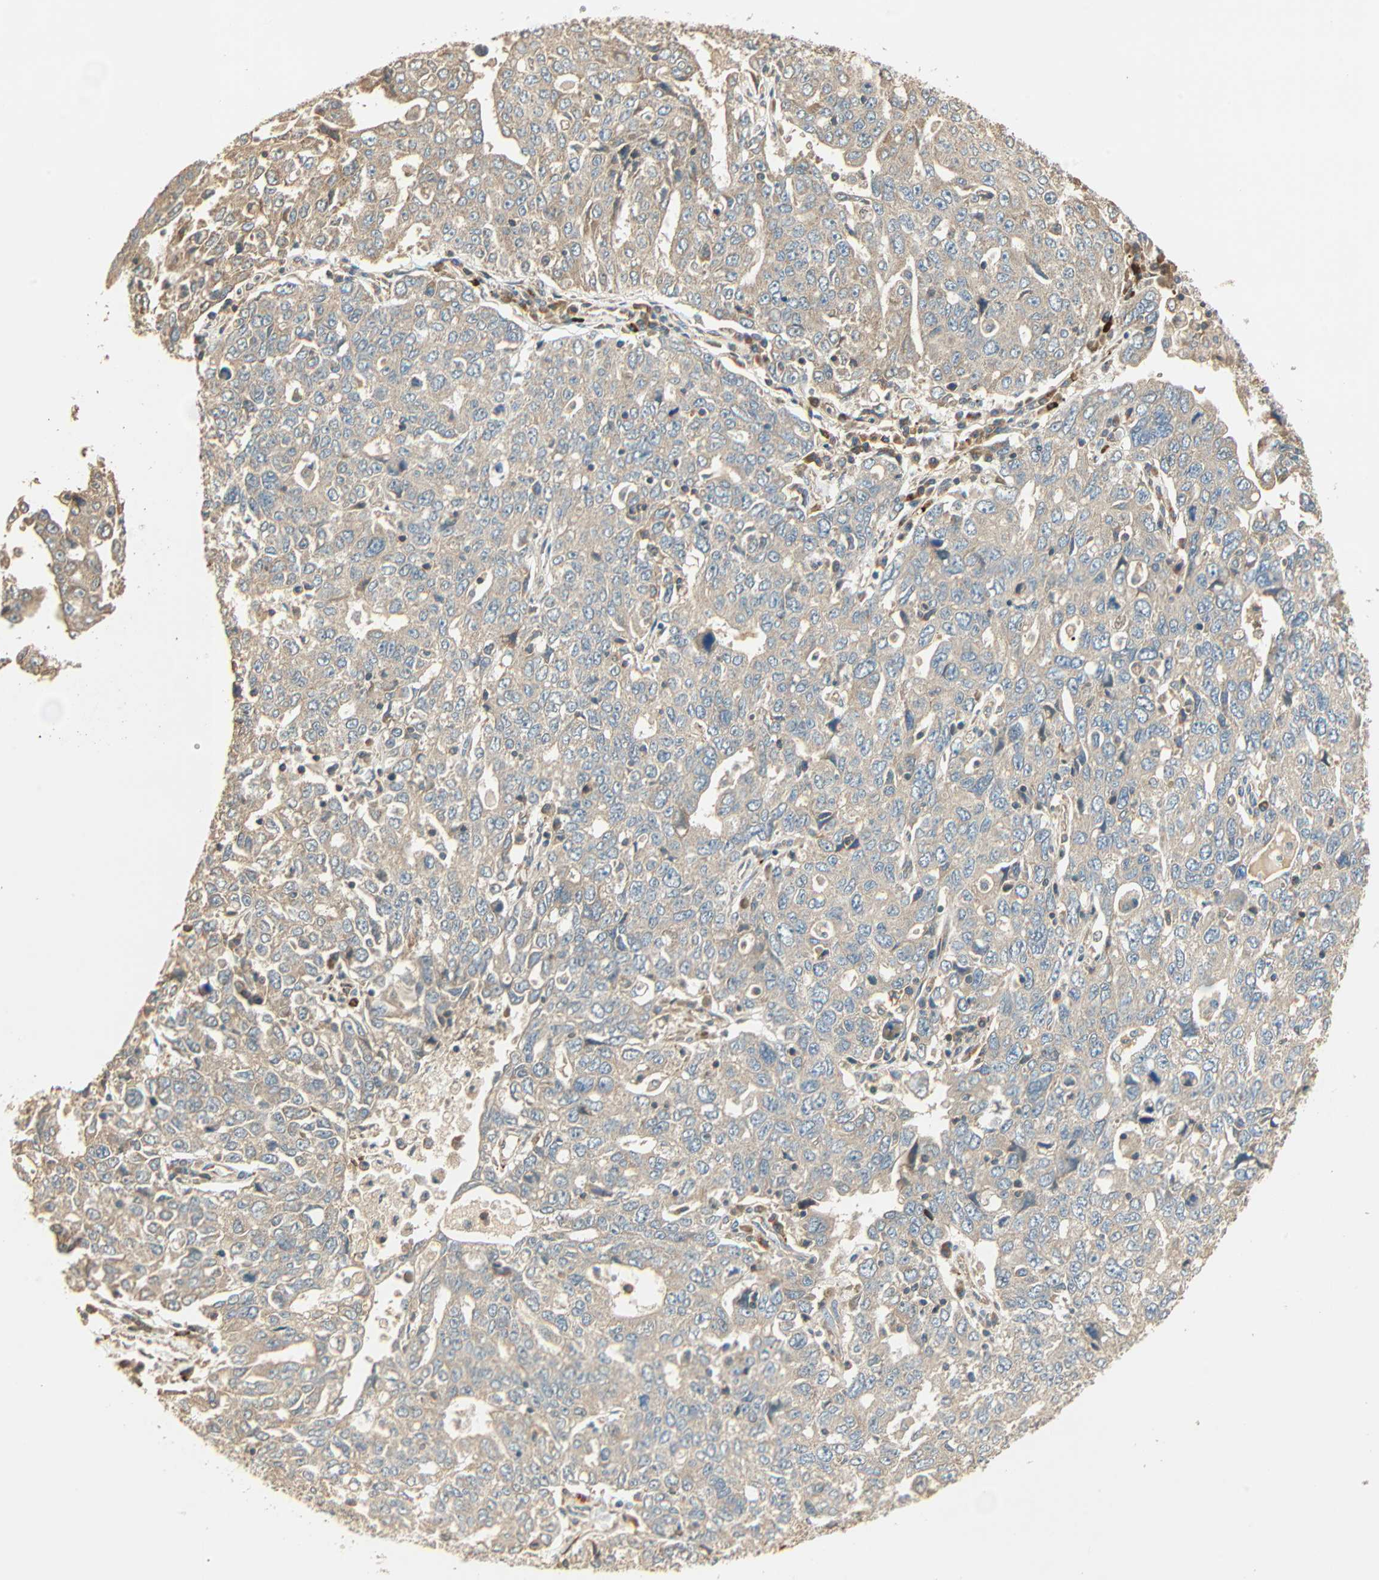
{"staining": {"intensity": "weak", "quantity": ">75%", "location": "cytoplasmic/membranous"}, "tissue": "ovarian cancer", "cell_type": "Tumor cells", "image_type": "cancer", "snomed": [{"axis": "morphology", "description": "Carcinoma, endometroid"}, {"axis": "topography", "description": "Ovary"}], "caption": "The immunohistochemical stain highlights weak cytoplasmic/membranous expression in tumor cells of ovarian cancer tissue. The staining was performed using DAB (3,3'-diaminobenzidine), with brown indicating positive protein expression. Nuclei are stained blue with hematoxylin.", "gene": "GALK1", "patient": {"sex": "female", "age": 62}}